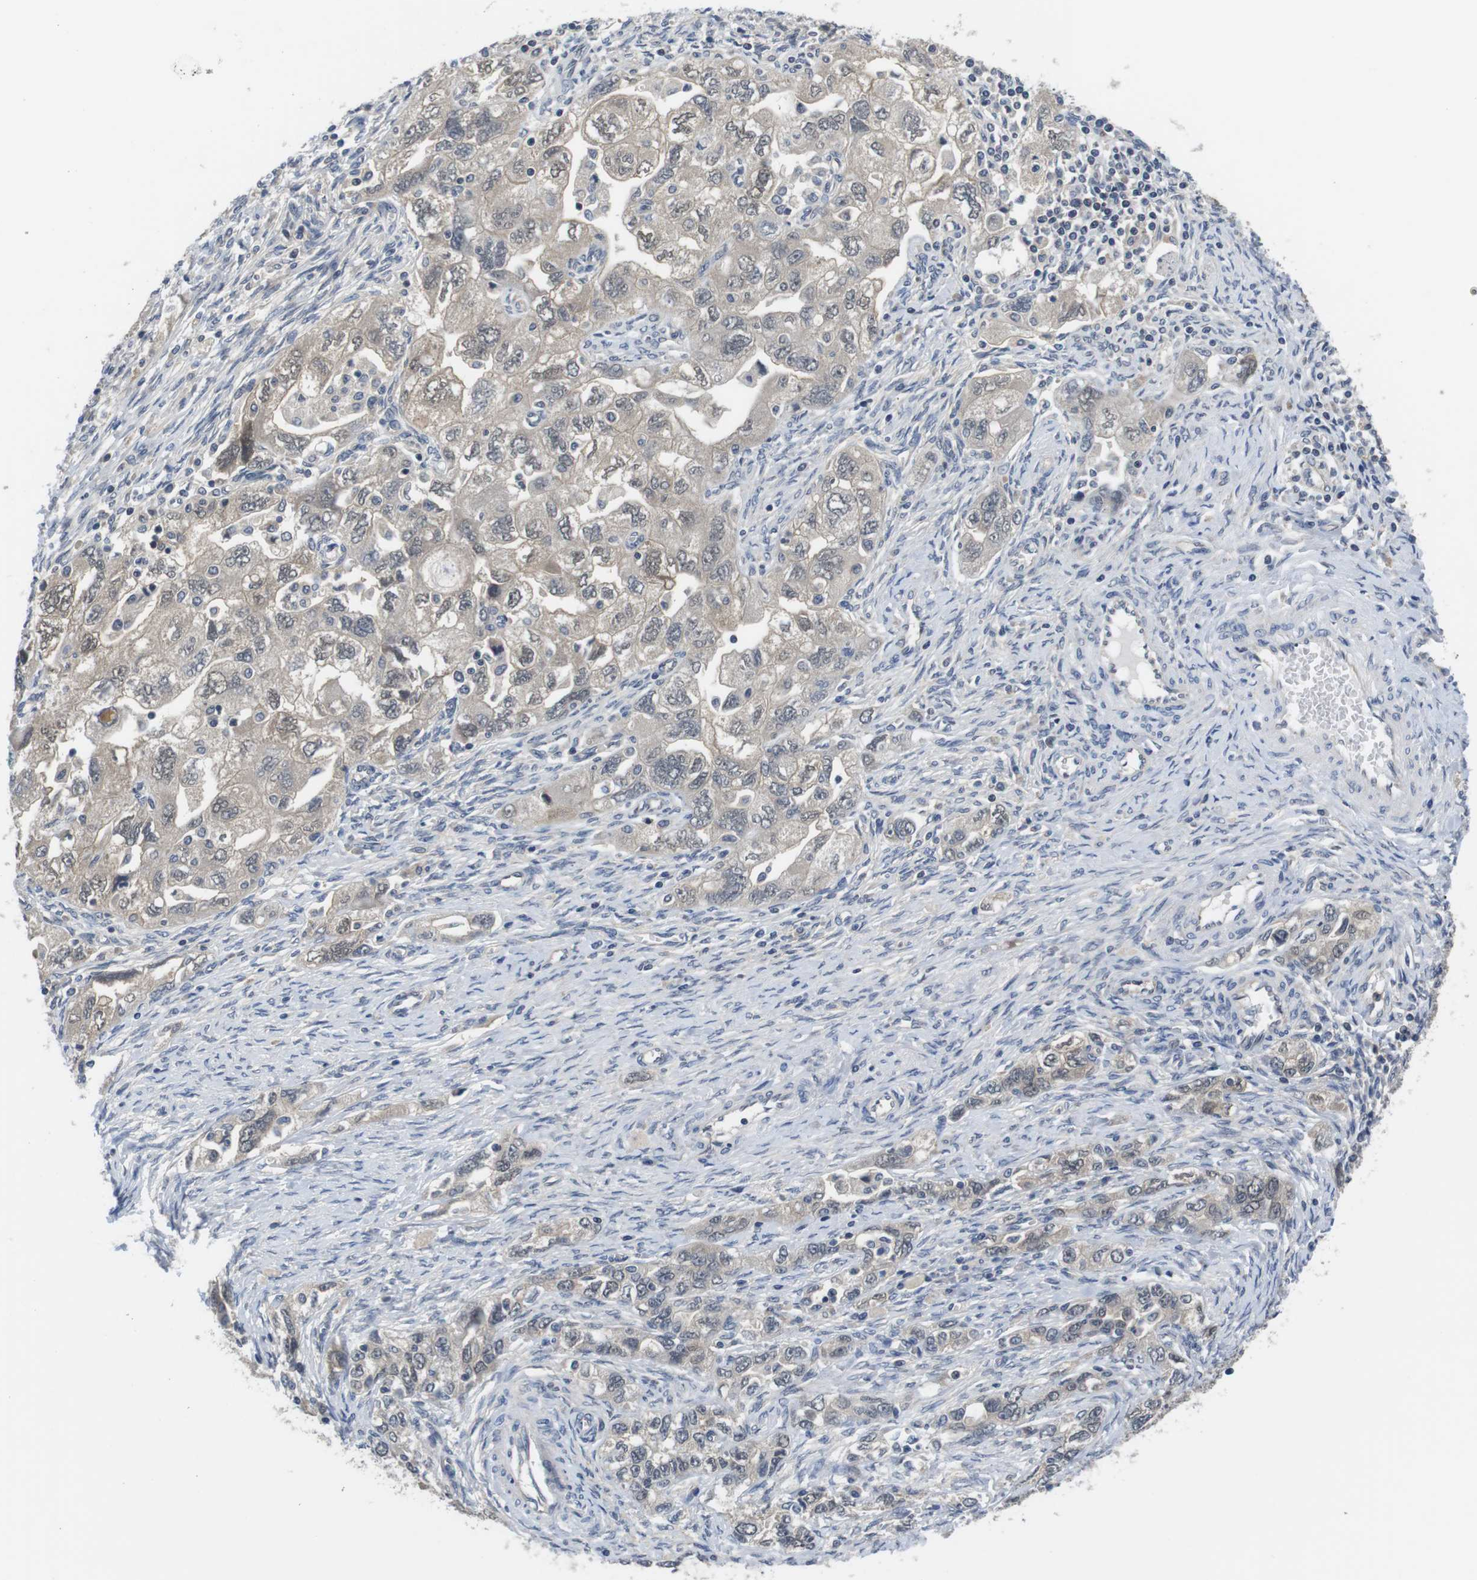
{"staining": {"intensity": "weak", "quantity": ">75%", "location": "cytoplasmic/membranous,nuclear"}, "tissue": "ovarian cancer", "cell_type": "Tumor cells", "image_type": "cancer", "snomed": [{"axis": "morphology", "description": "Carcinoma, NOS"}, {"axis": "morphology", "description": "Cystadenocarcinoma, serous, NOS"}, {"axis": "topography", "description": "Ovary"}], "caption": "A histopathology image of serous cystadenocarcinoma (ovarian) stained for a protein demonstrates weak cytoplasmic/membranous and nuclear brown staining in tumor cells.", "gene": "FADD", "patient": {"sex": "female", "age": 69}}